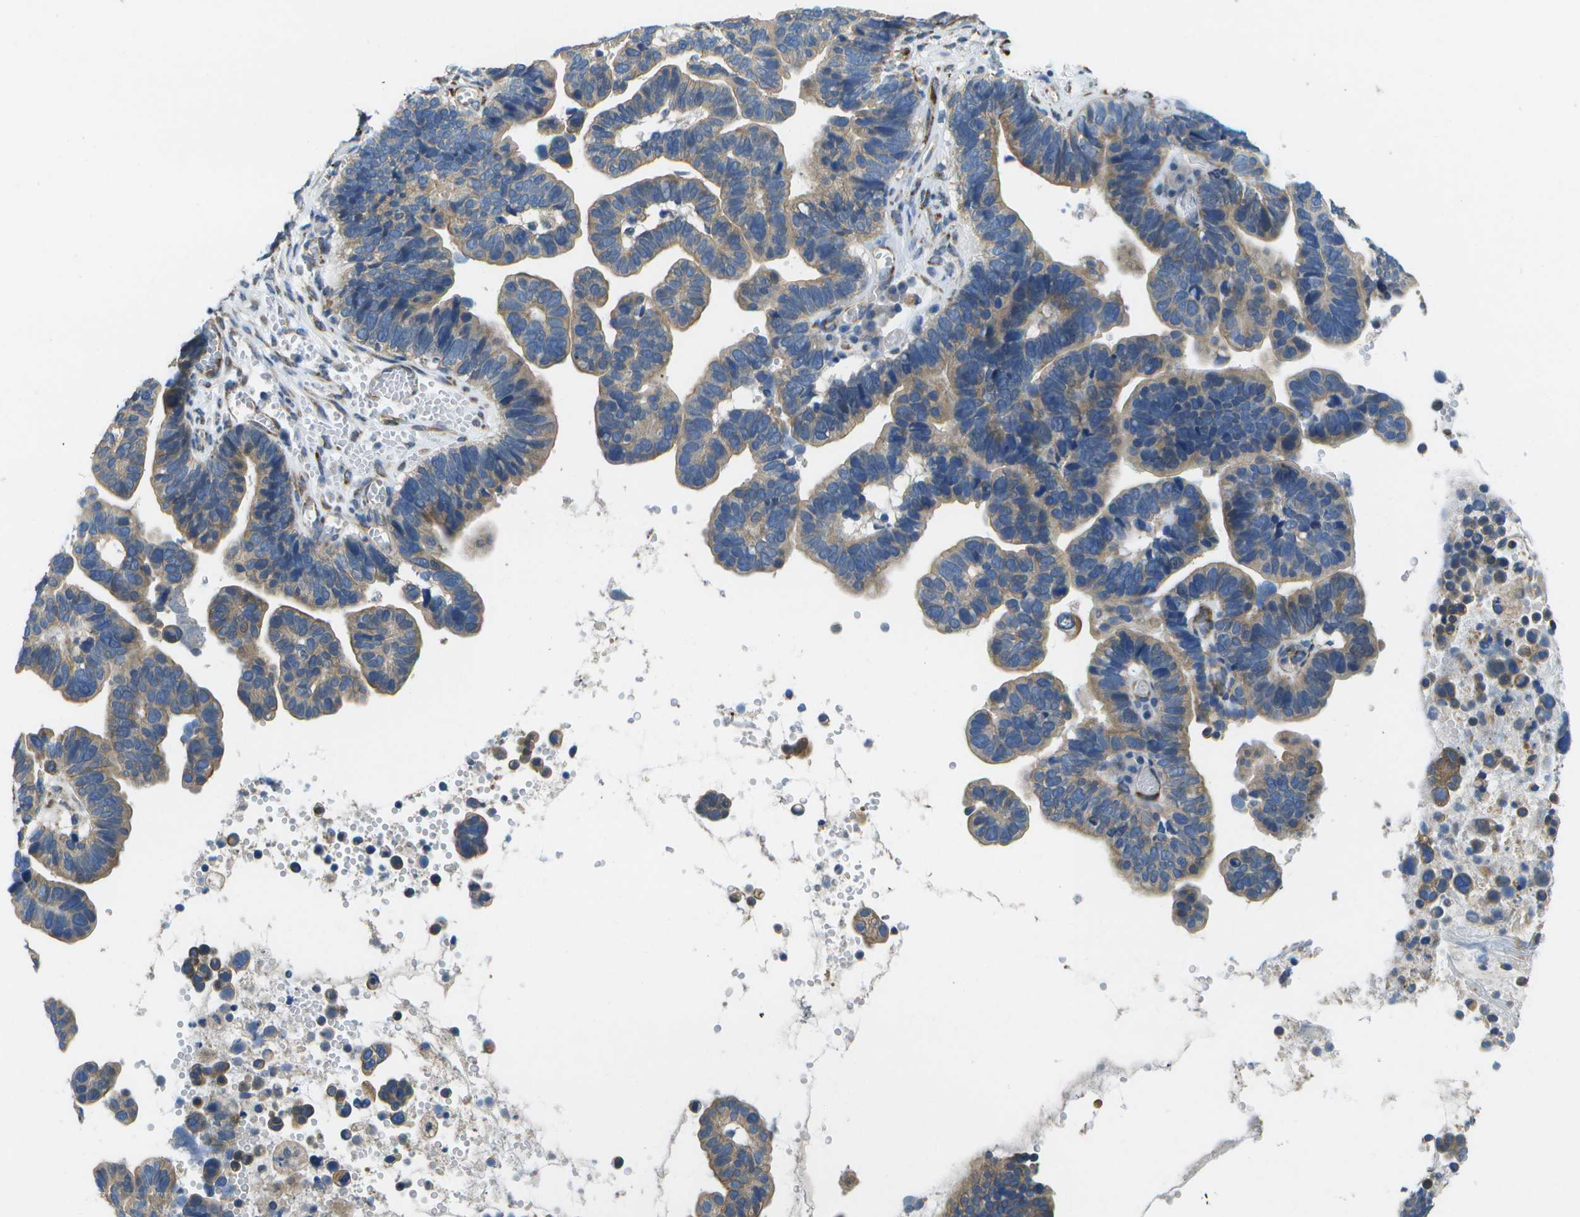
{"staining": {"intensity": "weak", "quantity": ">75%", "location": "cytoplasmic/membranous"}, "tissue": "ovarian cancer", "cell_type": "Tumor cells", "image_type": "cancer", "snomed": [{"axis": "morphology", "description": "Cystadenocarcinoma, serous, NOS"}, {"axis": "topography", "description": "Ovary"}], "caption": "An image showing weak cytoplasmic/membranous positivity in approximately >75% of tumor cells in ovarian cancer (serous cystadenocarcinoma), as visualized by brown immunohistochemical staining.", "gene": "P3H1", "patient": {"sex": "female", "age": 56}}